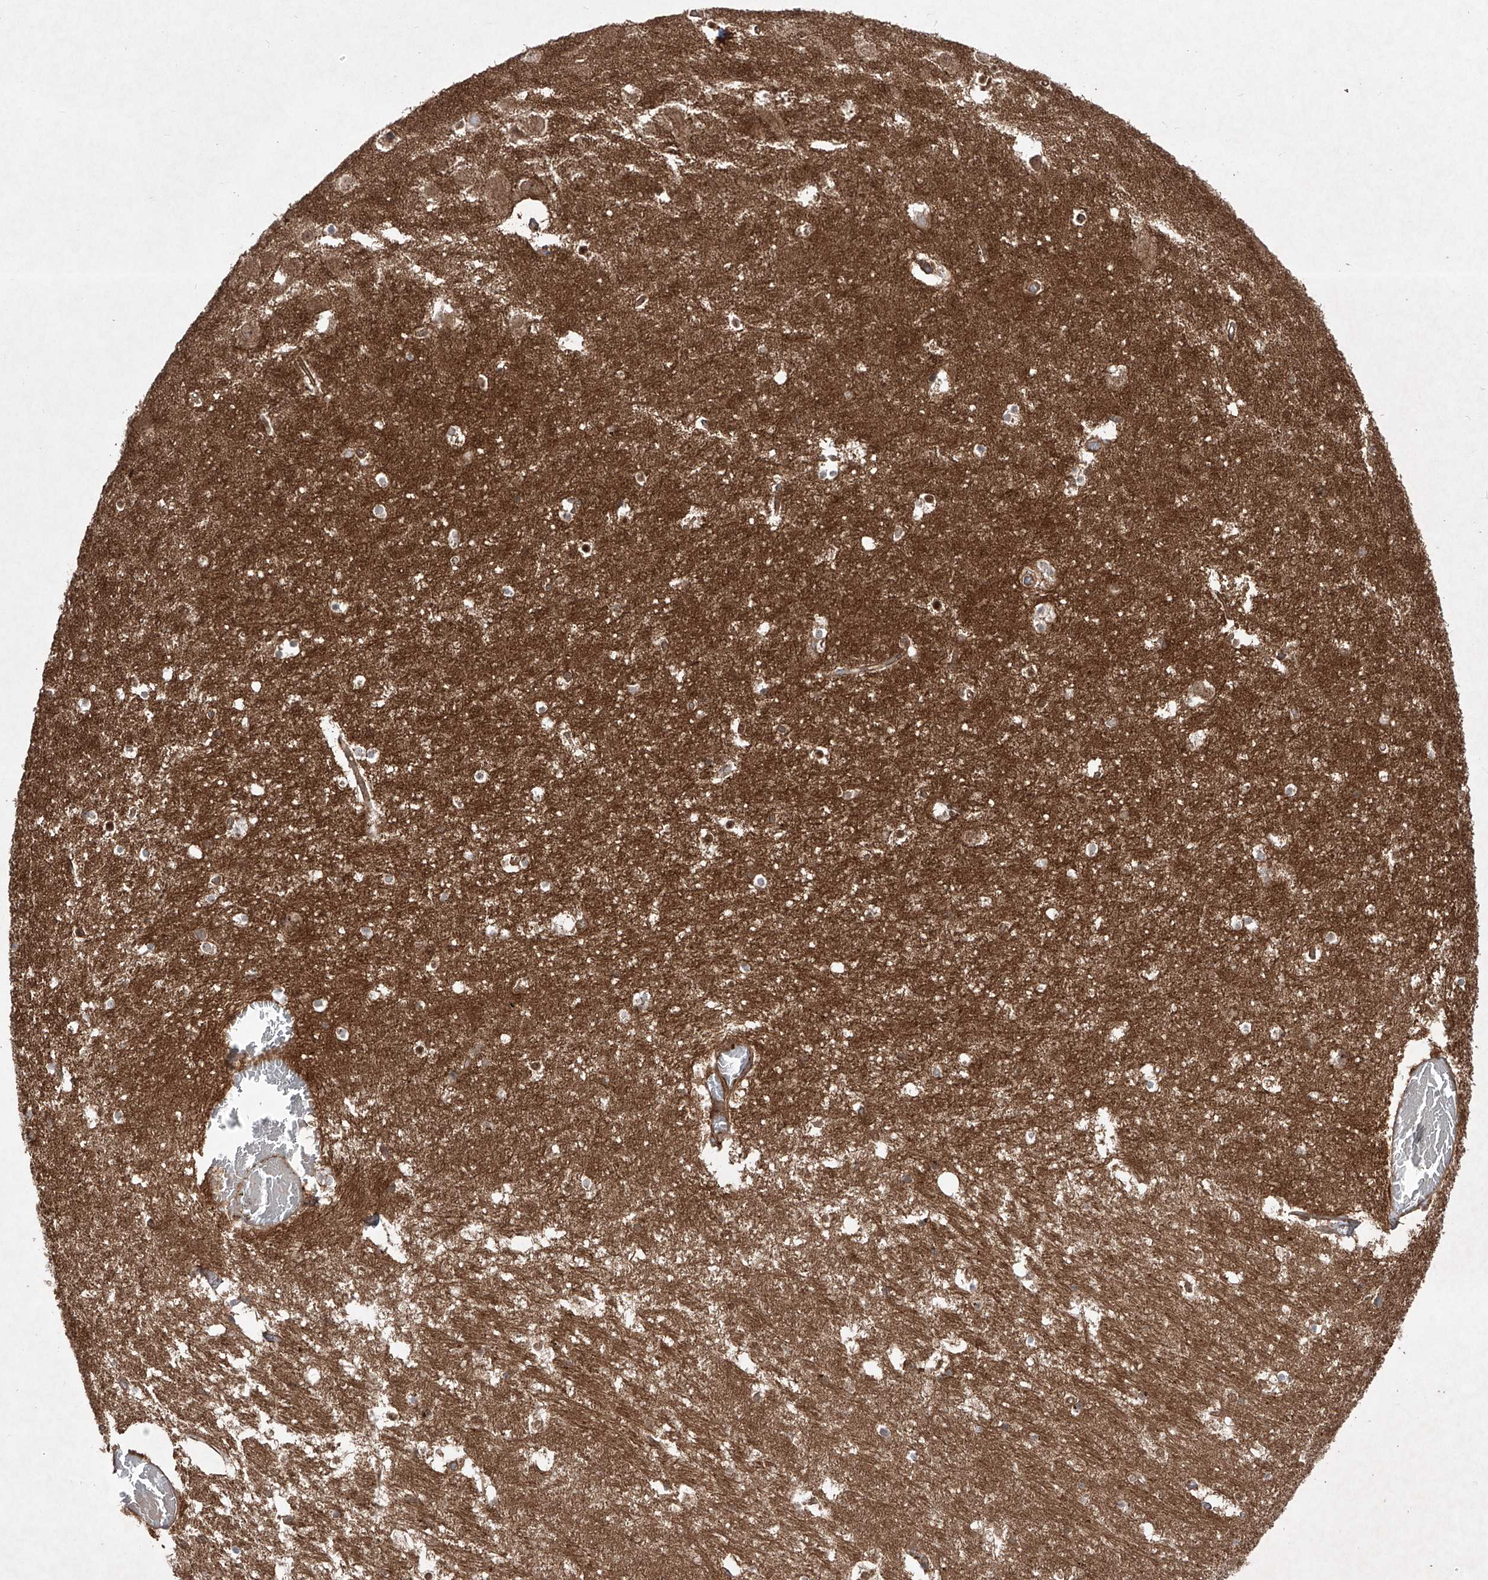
{"staining": {"intensity": "moderate", "quantity": ">75%", "location": "cytoplasmic/membranous"}, "tissue": "hippocampus", "cell_type": "Glial cells", "image_type": "normal", "snomed": [{"axis": "morphology", "description": "Normal tissue, NOS"}, {"axis": "topography", "description": "Hippocampus"}], "caption": "A brown stain labels moderate cytoplasmic/membranous positivity of a protein in glial cells of unremarkable hippocampus. (brown staining indicates protein expression, while blue staining denotes nuclei).", "gene": "YKT6", "patient": {"sex": "female", "age": 52}}